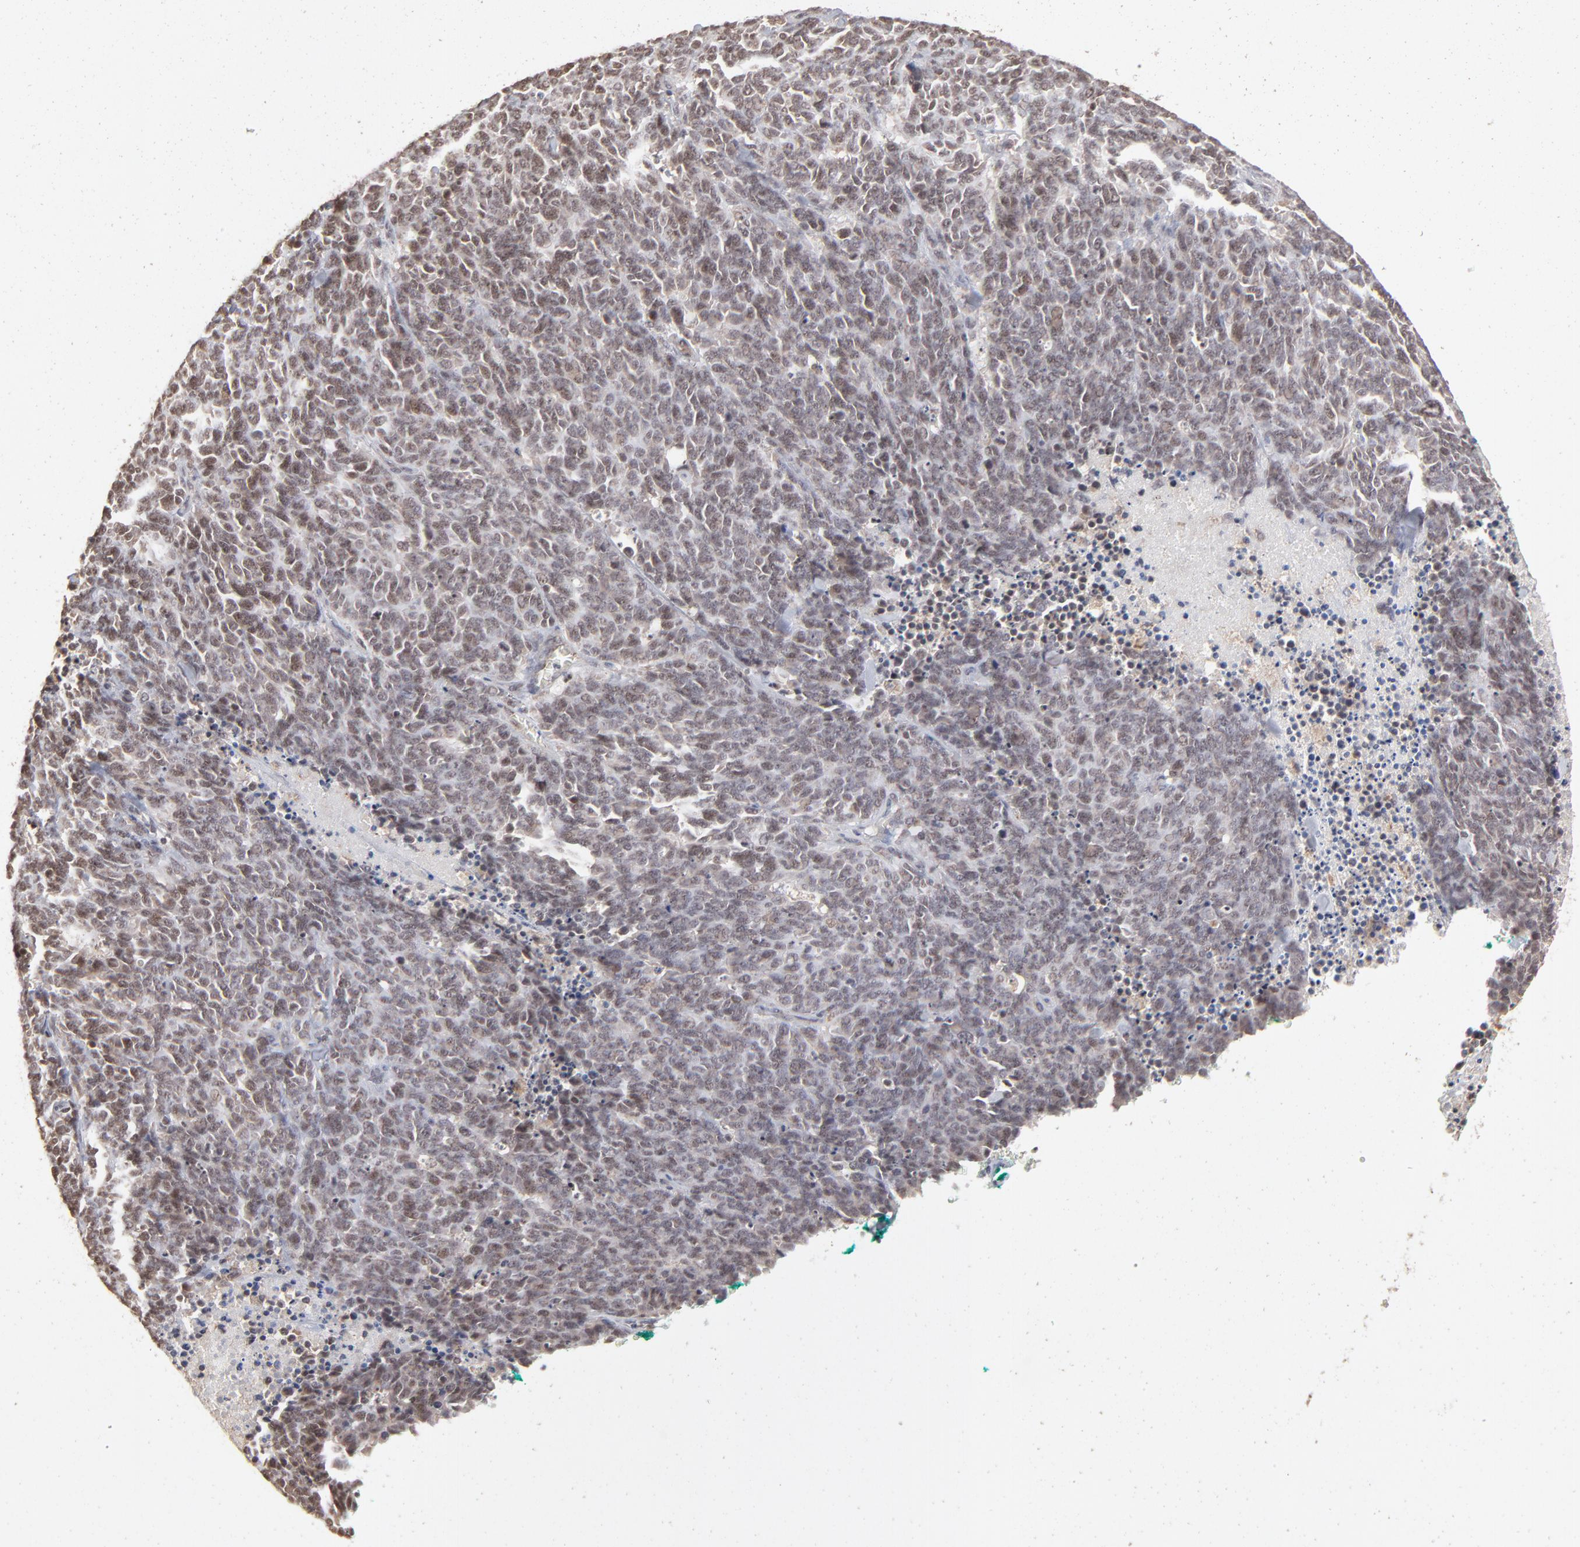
{"staining": {"intensity": "weak", "quantity": ">75%", "location": "nuclear"}, "tissue": "lung cancer", "cell_type": "Tumor cells", "image_type": "cancer", "snomed": [{"axis": "morphology", "description": "Neoplasm, malignant, NOS"}, {"axis": "topography", "description": "Lung"}], "caption": "DAB (3,3'-diaminobenzidine) immunohistochemical staining of human malignant neoplasm (lung) displays weak nuclear protein staining in about >75% of tumor cells.", "gene": "ARIH1", "patient": {"sex": "female", "age": 58}}